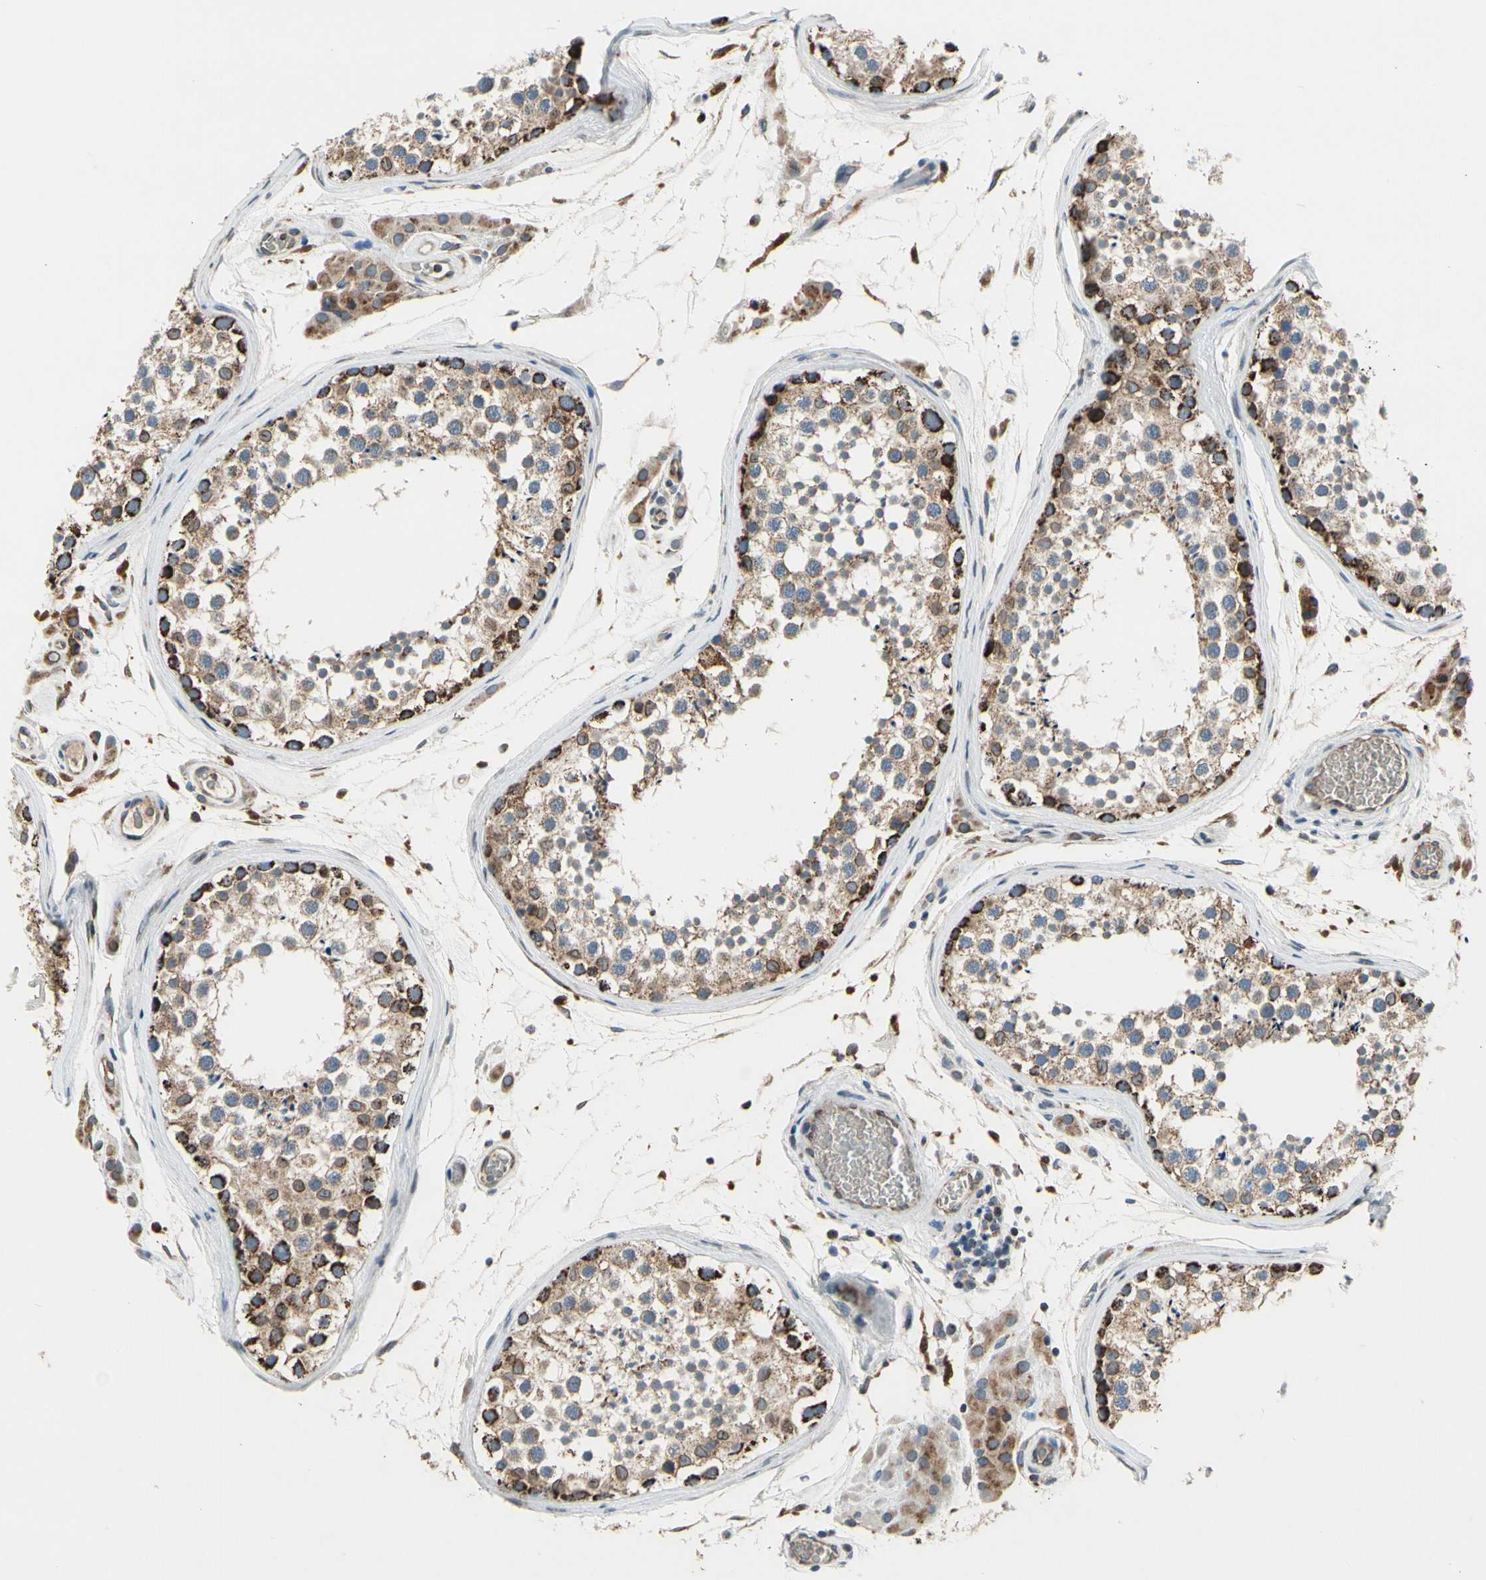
{"staining": {"intensity": "strong", "quantity": "25%-75%", "location": "cytoplasmic/membranous"}, "tissue": "testis", "cell_type": "Cells in seminiferous ducts", "image_type": "normal", "snomed": [{"axis": "morphology", "description": "Normal tissue, NOS"}, {"axis": "topography", "description": "Testis"}], "caption": "Protein expression analysis of normal testis demonstrates strong cytoplasmic/membranous staining in approximately 25%-75% of cells in seminiferous ducts. (DAB IHC with brightfield microscopy, high magnification).", "gene": "NPHP3", "patient": {"sex": "male", "age": 46}}